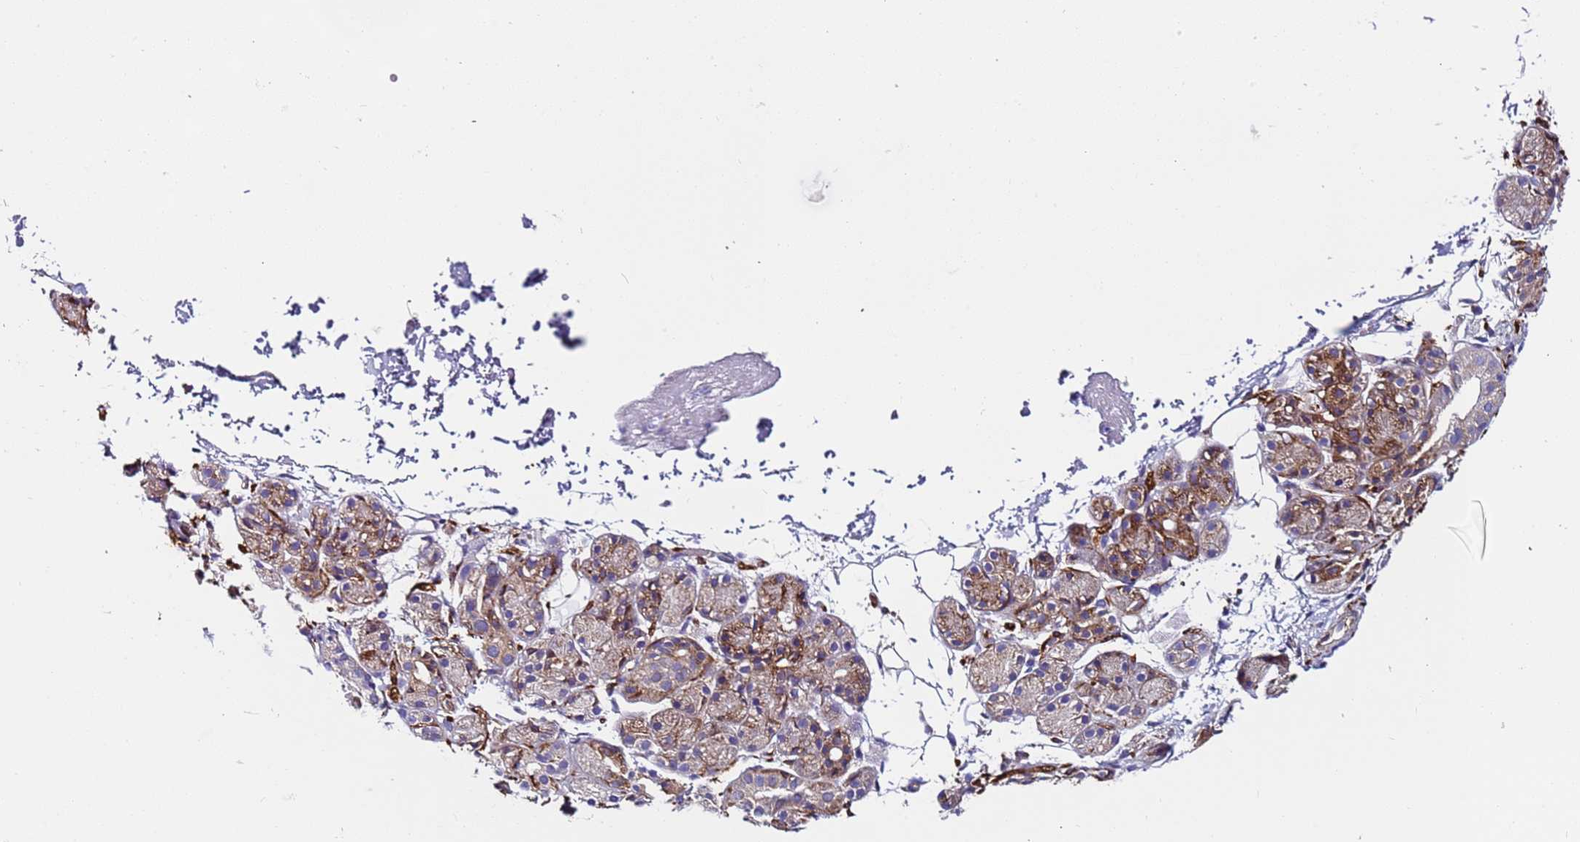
{"staining": {"intensity": "moderate", "quantity": "25%-75%", "location": "cytoplasmic/membranous"}, "tissue": "salivary gland", "cell_type": "Glandular cells", "image_type": "normal", "snomed": [{"axis": "morphology", "description": "Normal tissue, NOS"}, {"axis": "topography", "description": "Salivary gland"}], "caption": "A brown stain labels moderate cytoplasmic/membranous positivity of a protein in glandular cells of normal human salivary gland. Nuclei are stained in blue.", "gene": "PAQR7", "patient": {"sex": "male", "age": 63}}